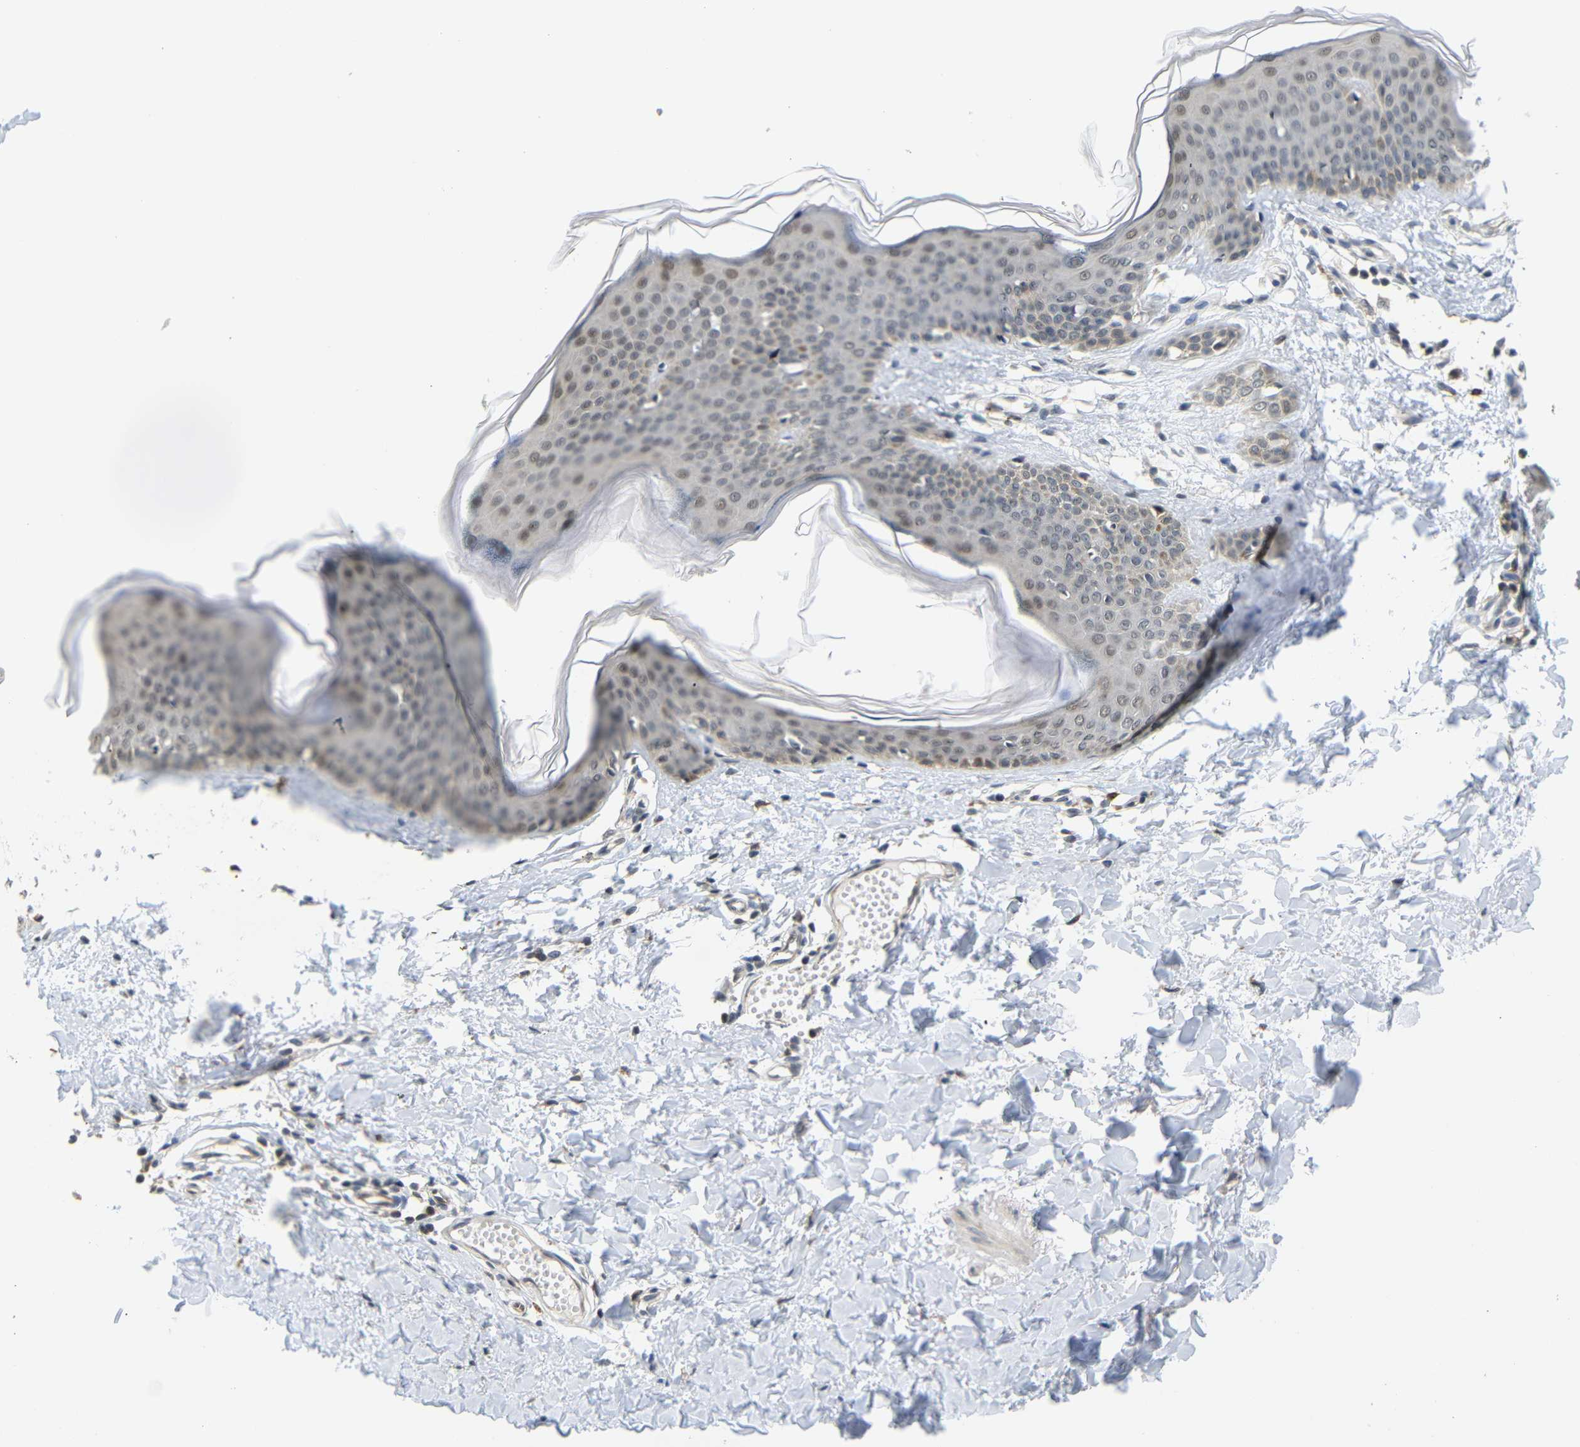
{"staining": {"intensity": "weak", "quantity": "25%-75%", "location": "cytoplasmic/membranous"}, "tissue": "skin", "cell_type": "Fibroblasts", "image_type": "normal", "snomed": [{"axis": "morphology", "description": "Normal tissue, NOS"}, {"axis": "topography", "description": "Skin"}], "caption": "This is a histology image of IHC staining of benign skin, which shows weak staining in the cytoplasmic/membranous of fibroblasts.", "gene": "GJA5", "patient": {"sex": "female", "age": 17}}